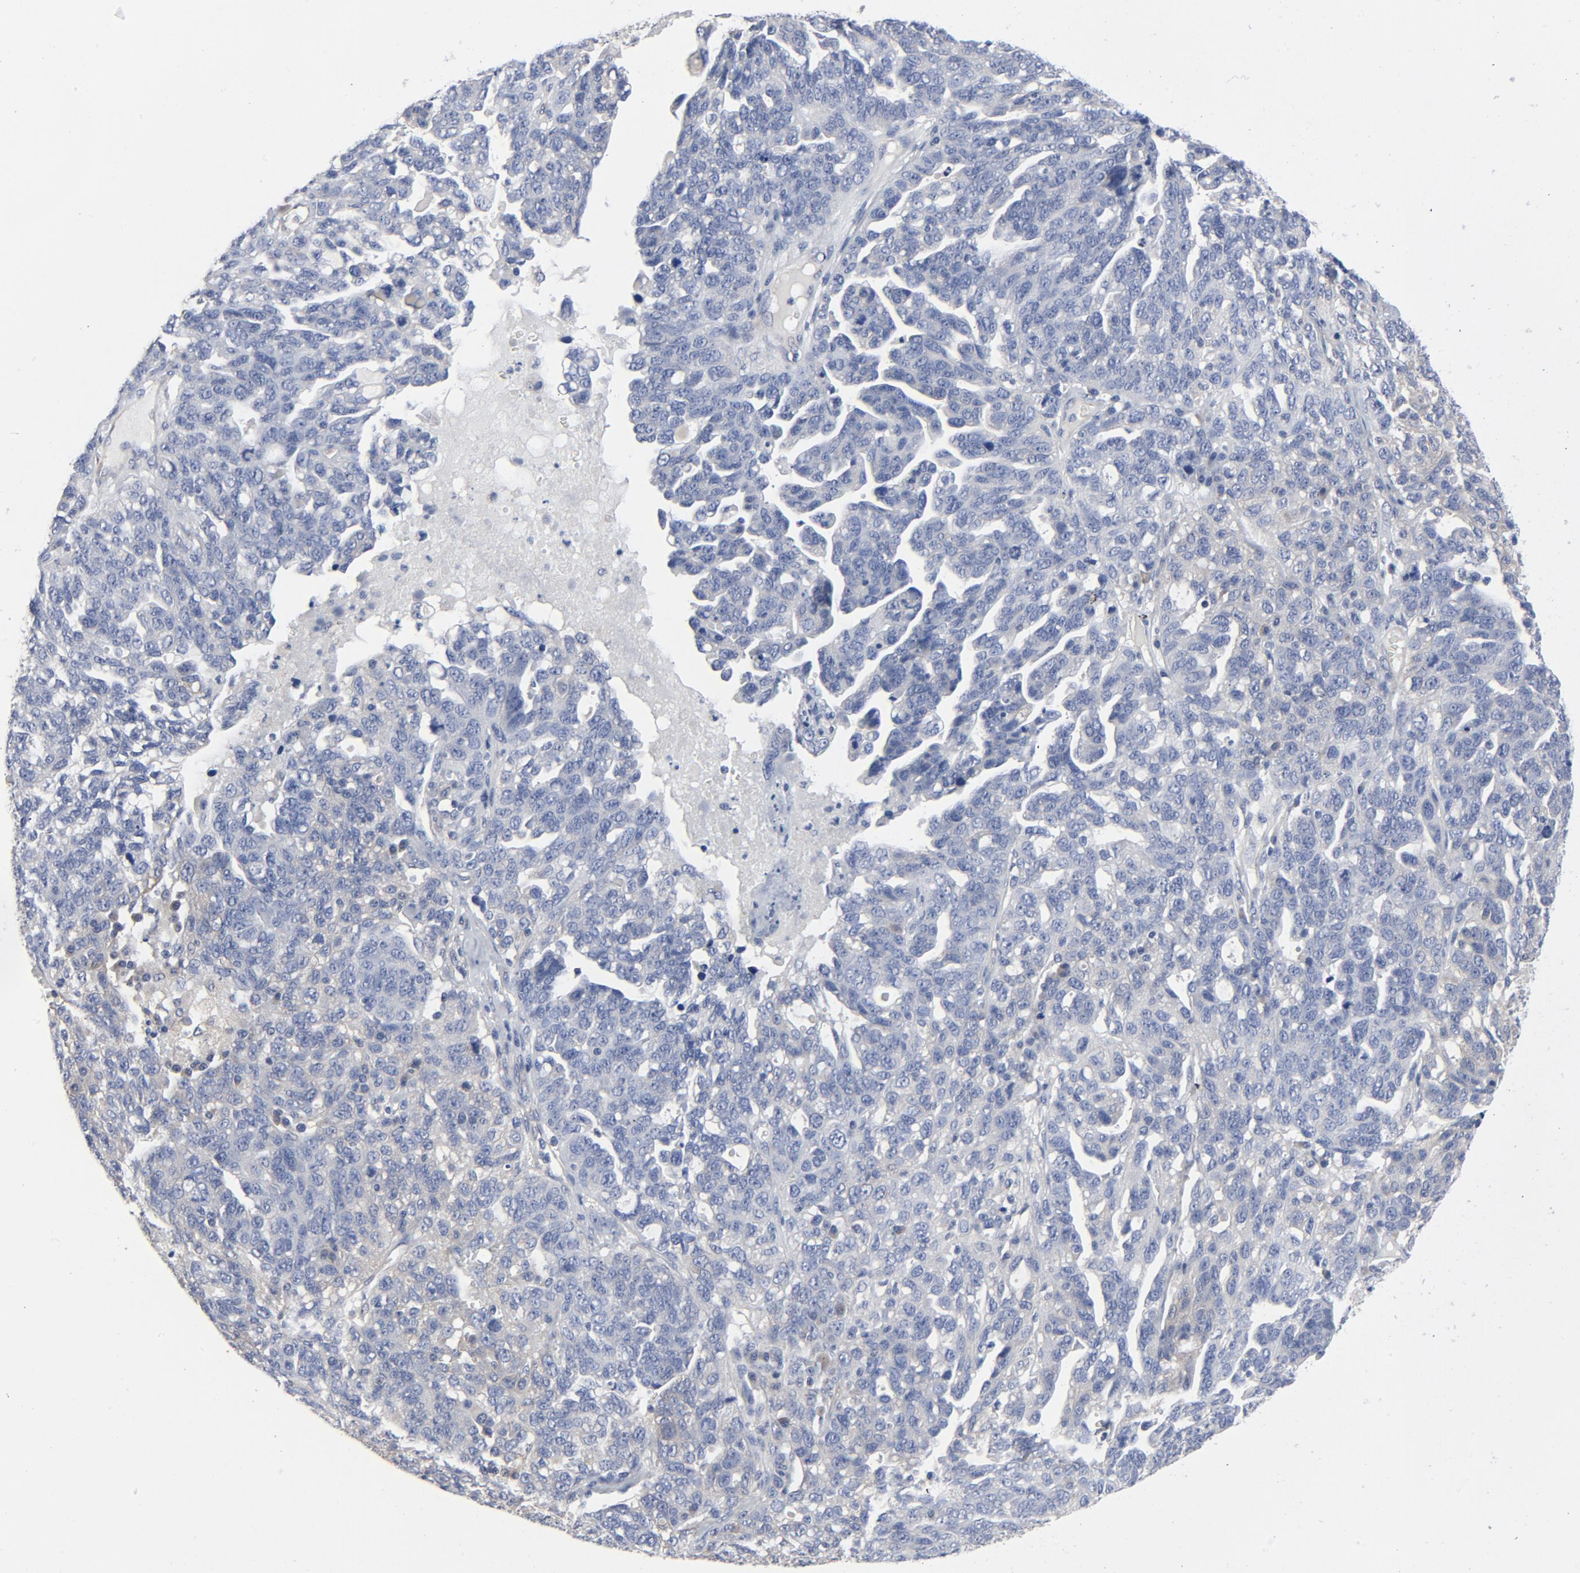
{"staining": {"intensity": "negative", "quantity": "none", "location": "none"}, "tissue": "ovarian cancer", "cell_type": "Tumor cells", "image_type": "cancer", "snomed": [{"axis": "morphology", "description": "Cystadenocarcinoma, serous, NOS"}, {"axis": "topography", "description": "Ovary"}], "caption": "This is a photomicrograph of IHC staining of ovarian serous cystadenocarcinoma, which shows no staining in tumor cells. (DAB (3,3'-diaminobenzidine) immunohistochemistry, high magnification).", "gene": "DYNLT3", "patient": {"sex": "female", "age": 71}}